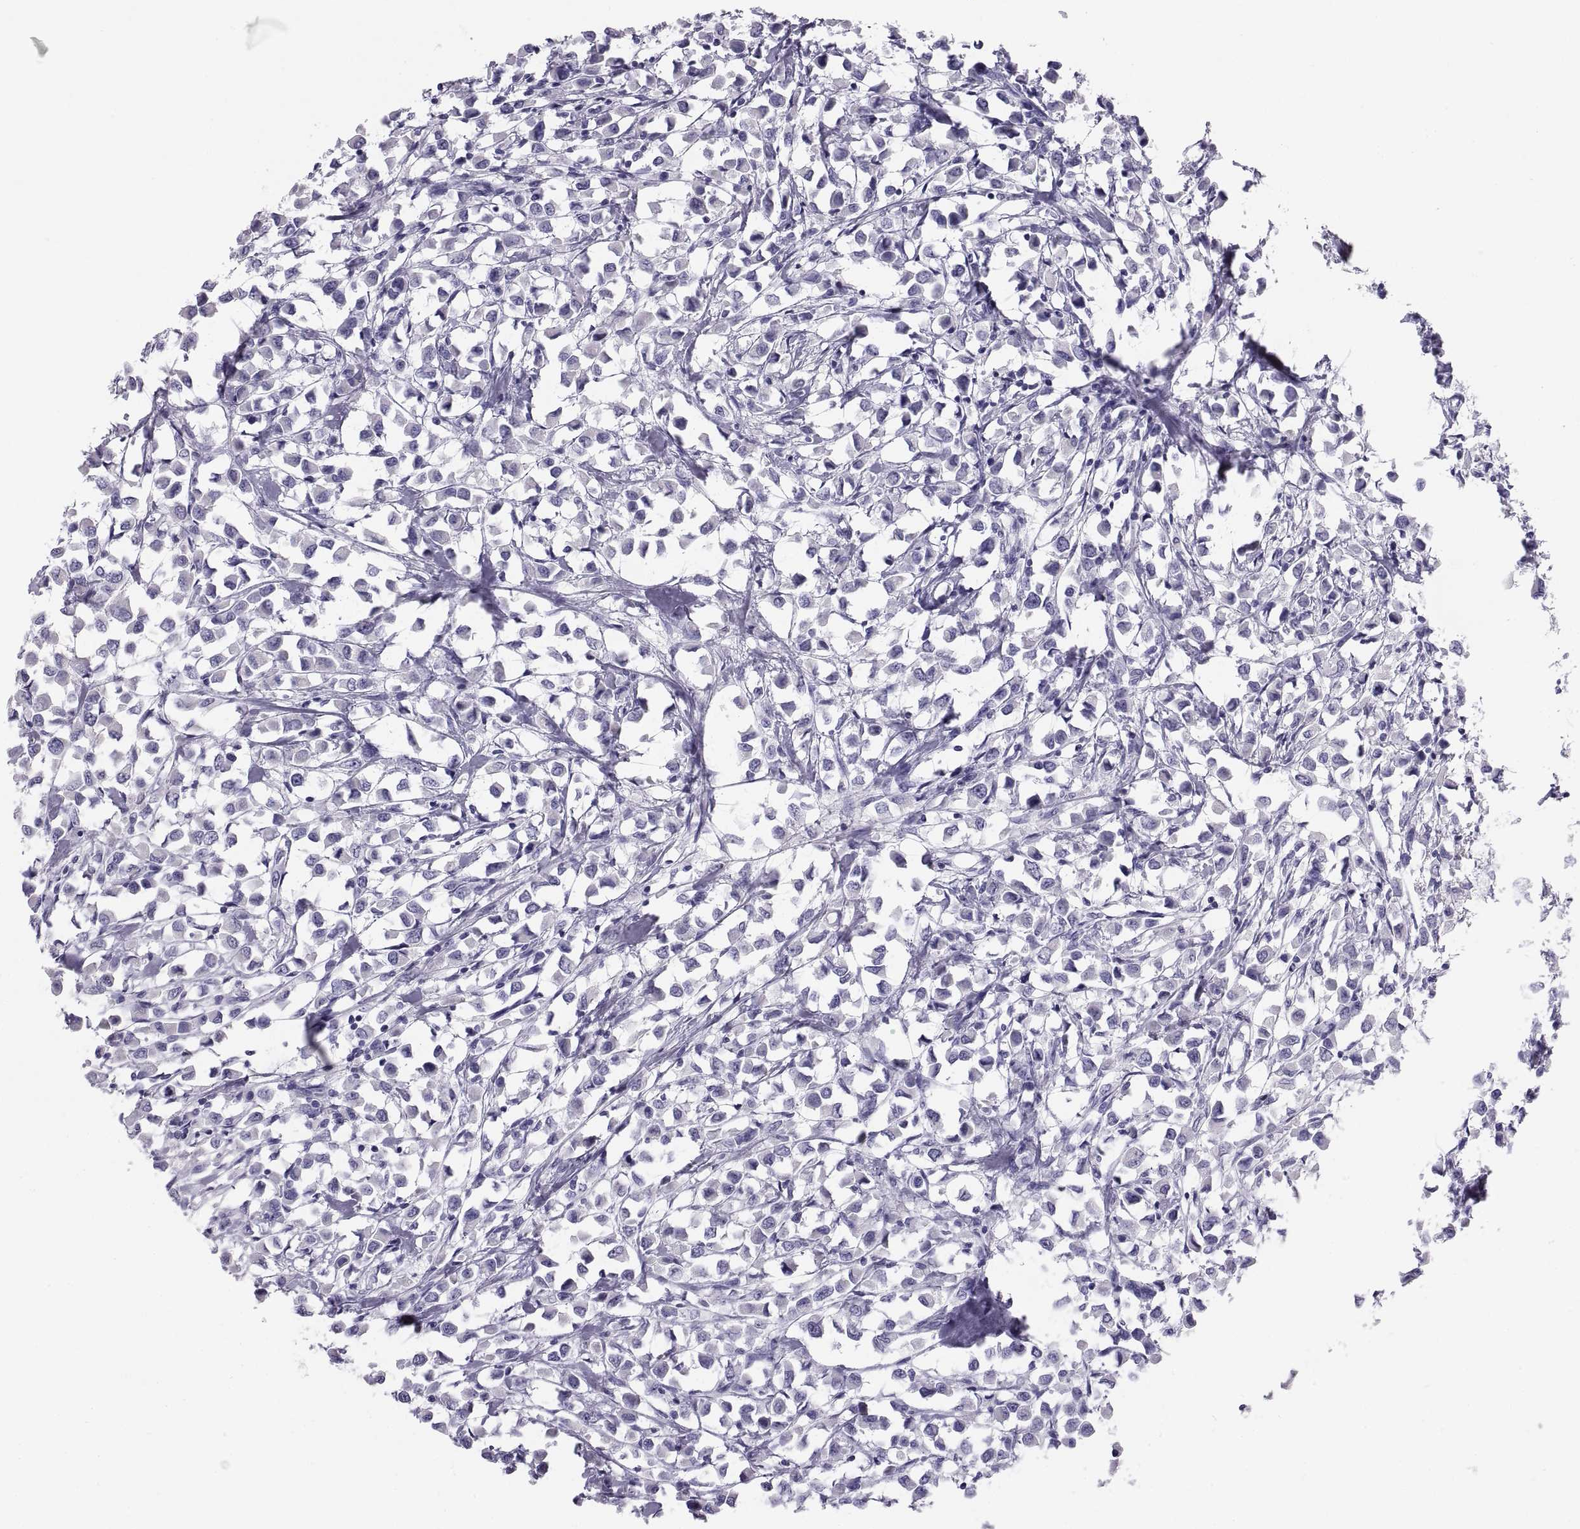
{"staining": {"intensity": "negative", "quantity": "none", "location": "none"}, "tissue": "breast cancer", "cell_type": "Tumor cells", "image_type": "cancer", "snomed": [{"axis": "morphology", "description": "Duct carcinoma"}, {"axis": "topography", "description": "Breast"}], "caption": "The histopathology image displays no staining of tumor cells in breast invasive ductal carcinoma.", "gene": "PAX2", "patient": {"sex": "female", "age": 61}}